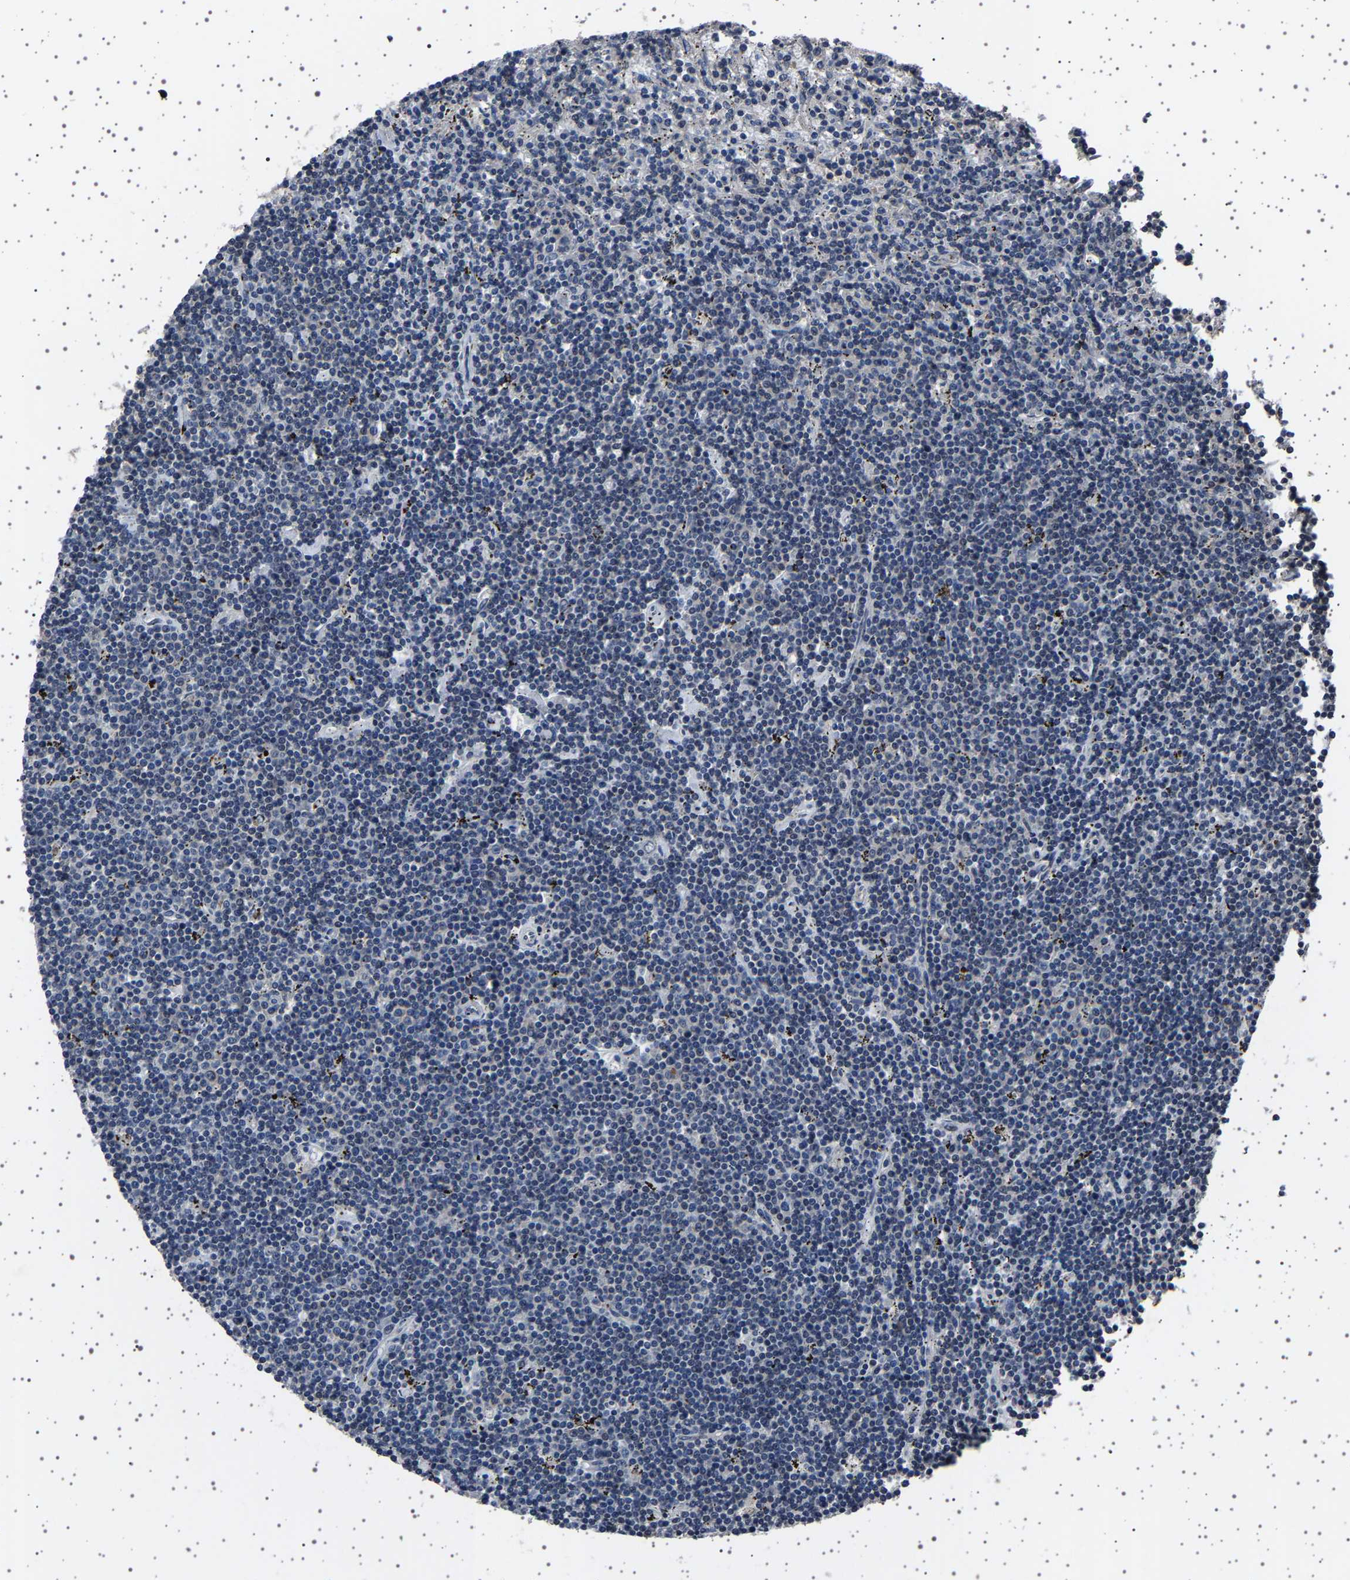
{"staining": {"intensity": "negative", "quantity": "none", "location": "none"}, "tissue": "lymphoma", "cell_type": "Tumor cells", "image_type": "cancer", "snomed": [{"axis": "morphology", "description": "Malignant lymphoma, non-Hodgkin's type, Low grade"}, {"axis": "topography", "description": "Spleen"}], "caption": "Malignant lymphoma, non-Hodgkin's type (low-grade) stained for a protein using immunohistochemistry (IHC) displays no staining tumor cells.", "gene": "NCKAP1", "patient": {"sex": "male", "age": 76}}